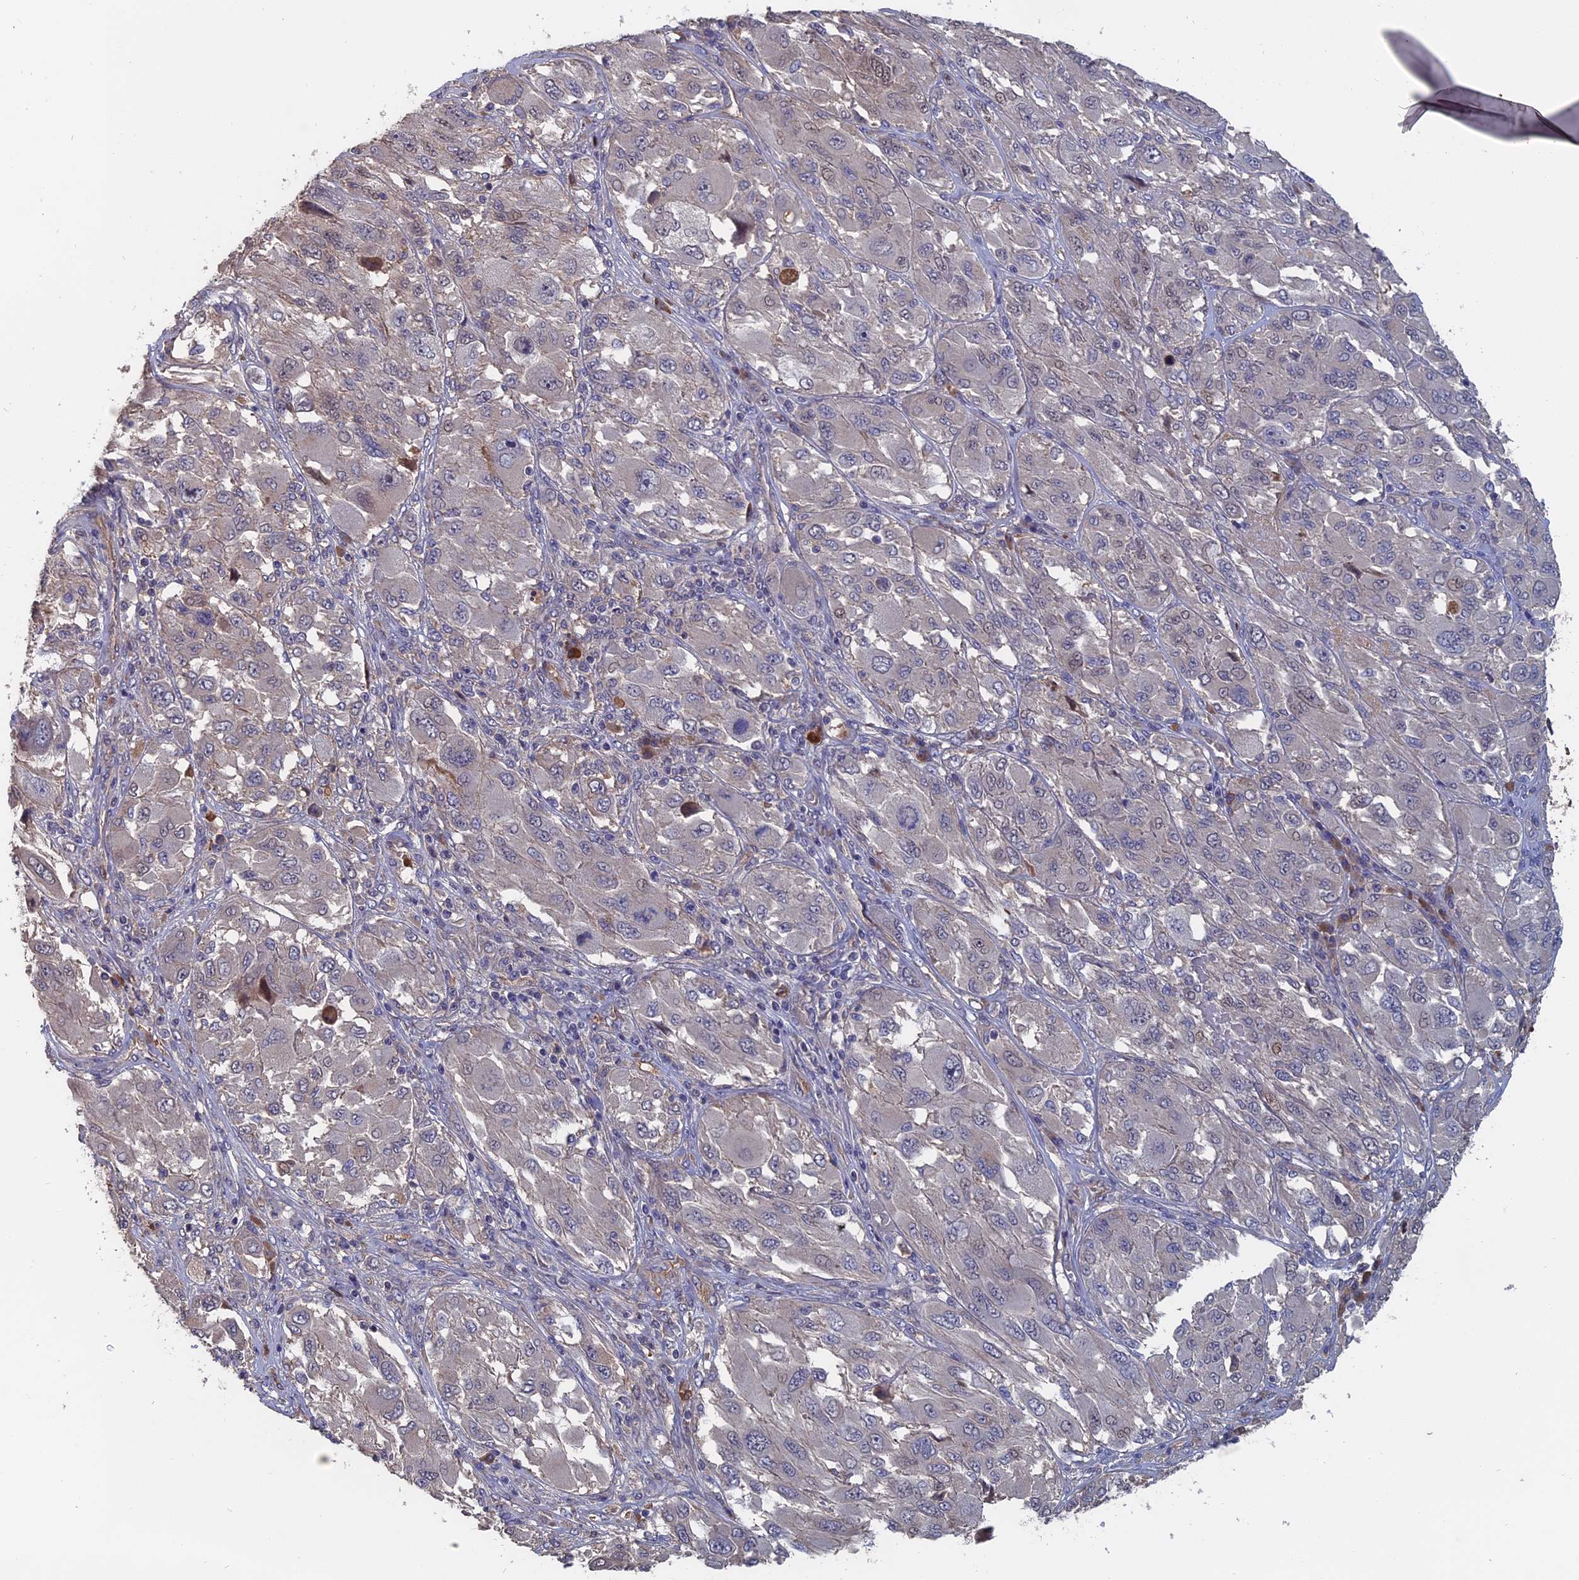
{"staining": {"intensity": "negative", "quantity": "none", "location": "none"}, "tissue": "melanoma", "cell_type": "Tumor cells", "image_type": "cancer", "snomed": [{"axis": "morphology", "description": "Malignant melanoma, NOS"}, {"axis": "topography", "description": "Skin"}], "caption": "High magnification brightfield microscopy of melanoma stained with DAB (brown) and counterstained with hematoxylin (blue): tumor cells show no significant staining.", "gene": "SLC33A1", "patient": {"sex": "female", "age": 91}}